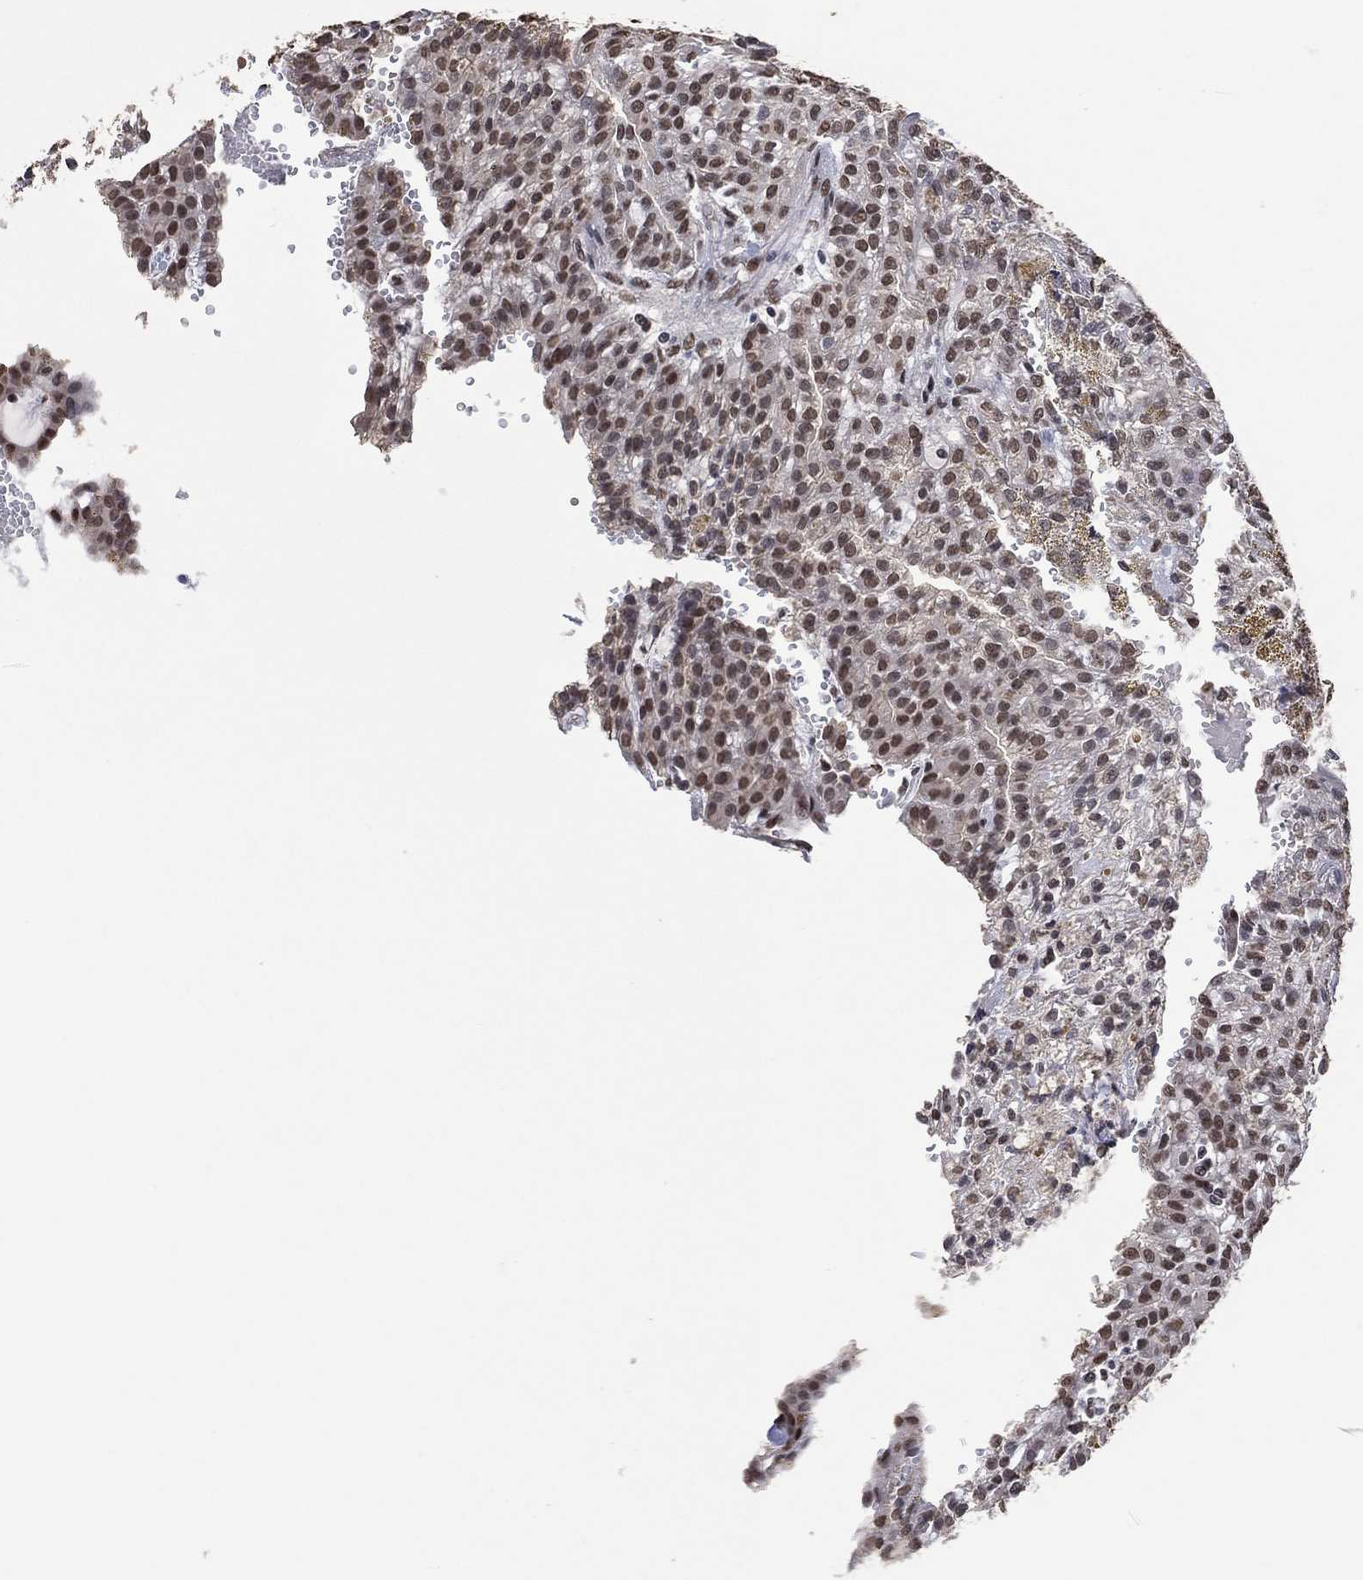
{"staining": {"intensity": "weak", "quantity": "25%-75%", "location": "nuclear"}, "tissue": "renal cancer", "cell_type": "Tumor cells", "image_type": "cancer", "snomed": [{"axis": "morphology", "description": "Adenocarcinoma, NOS"}, {"axis": "topography", "description": "Kidney"}], "caption": "Immunohistochemical staining of renal adenocarcinoma reveals low levels of weak nuclear staining in about 25%-75% of tumor cells.", "gene": "EHMT1", "patient": {"sex": "male", "age": 63}}